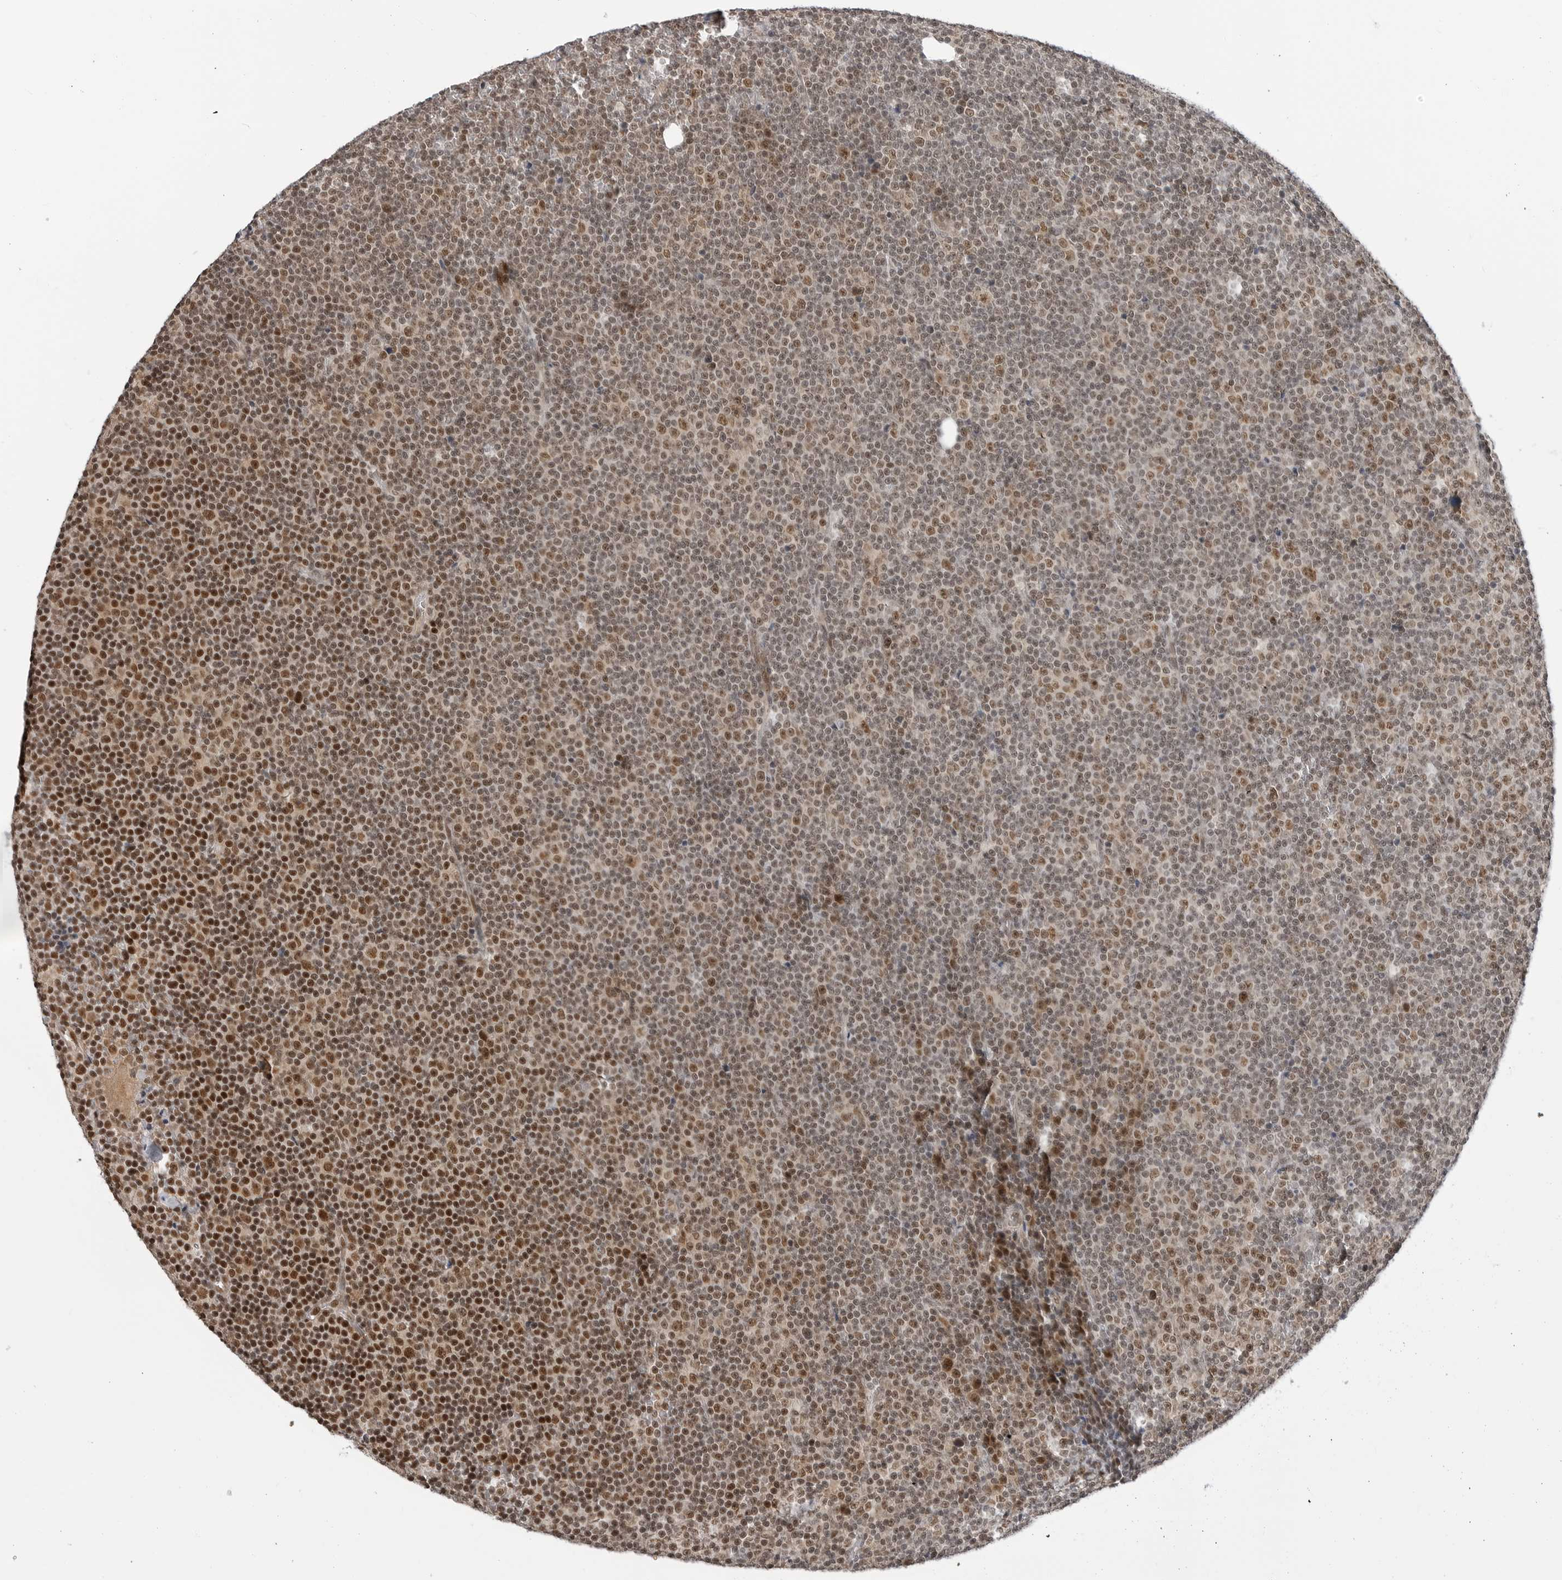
{"staining": {"intensity": "moderate", "quantity": ">75%", "location": "nuclear"}, "tissue": "lymphoma", "cell_type": "Tumor cells", "image_type": "cancer", "snomed": [{"axis": "morphology", "description": "Malignant lymphoma, non-Hodgkin's type, Low grade"}, {"axis": "topography", "description": "Lymph node"}], "caption": "Immunohistochemical staining of human lymphoma exhibits medium levels of moderate nuclear protein staining in approximately >75% of tumor cells.", "gene": "C8orf33", "patient": {"sex": "female", "age": 67}}